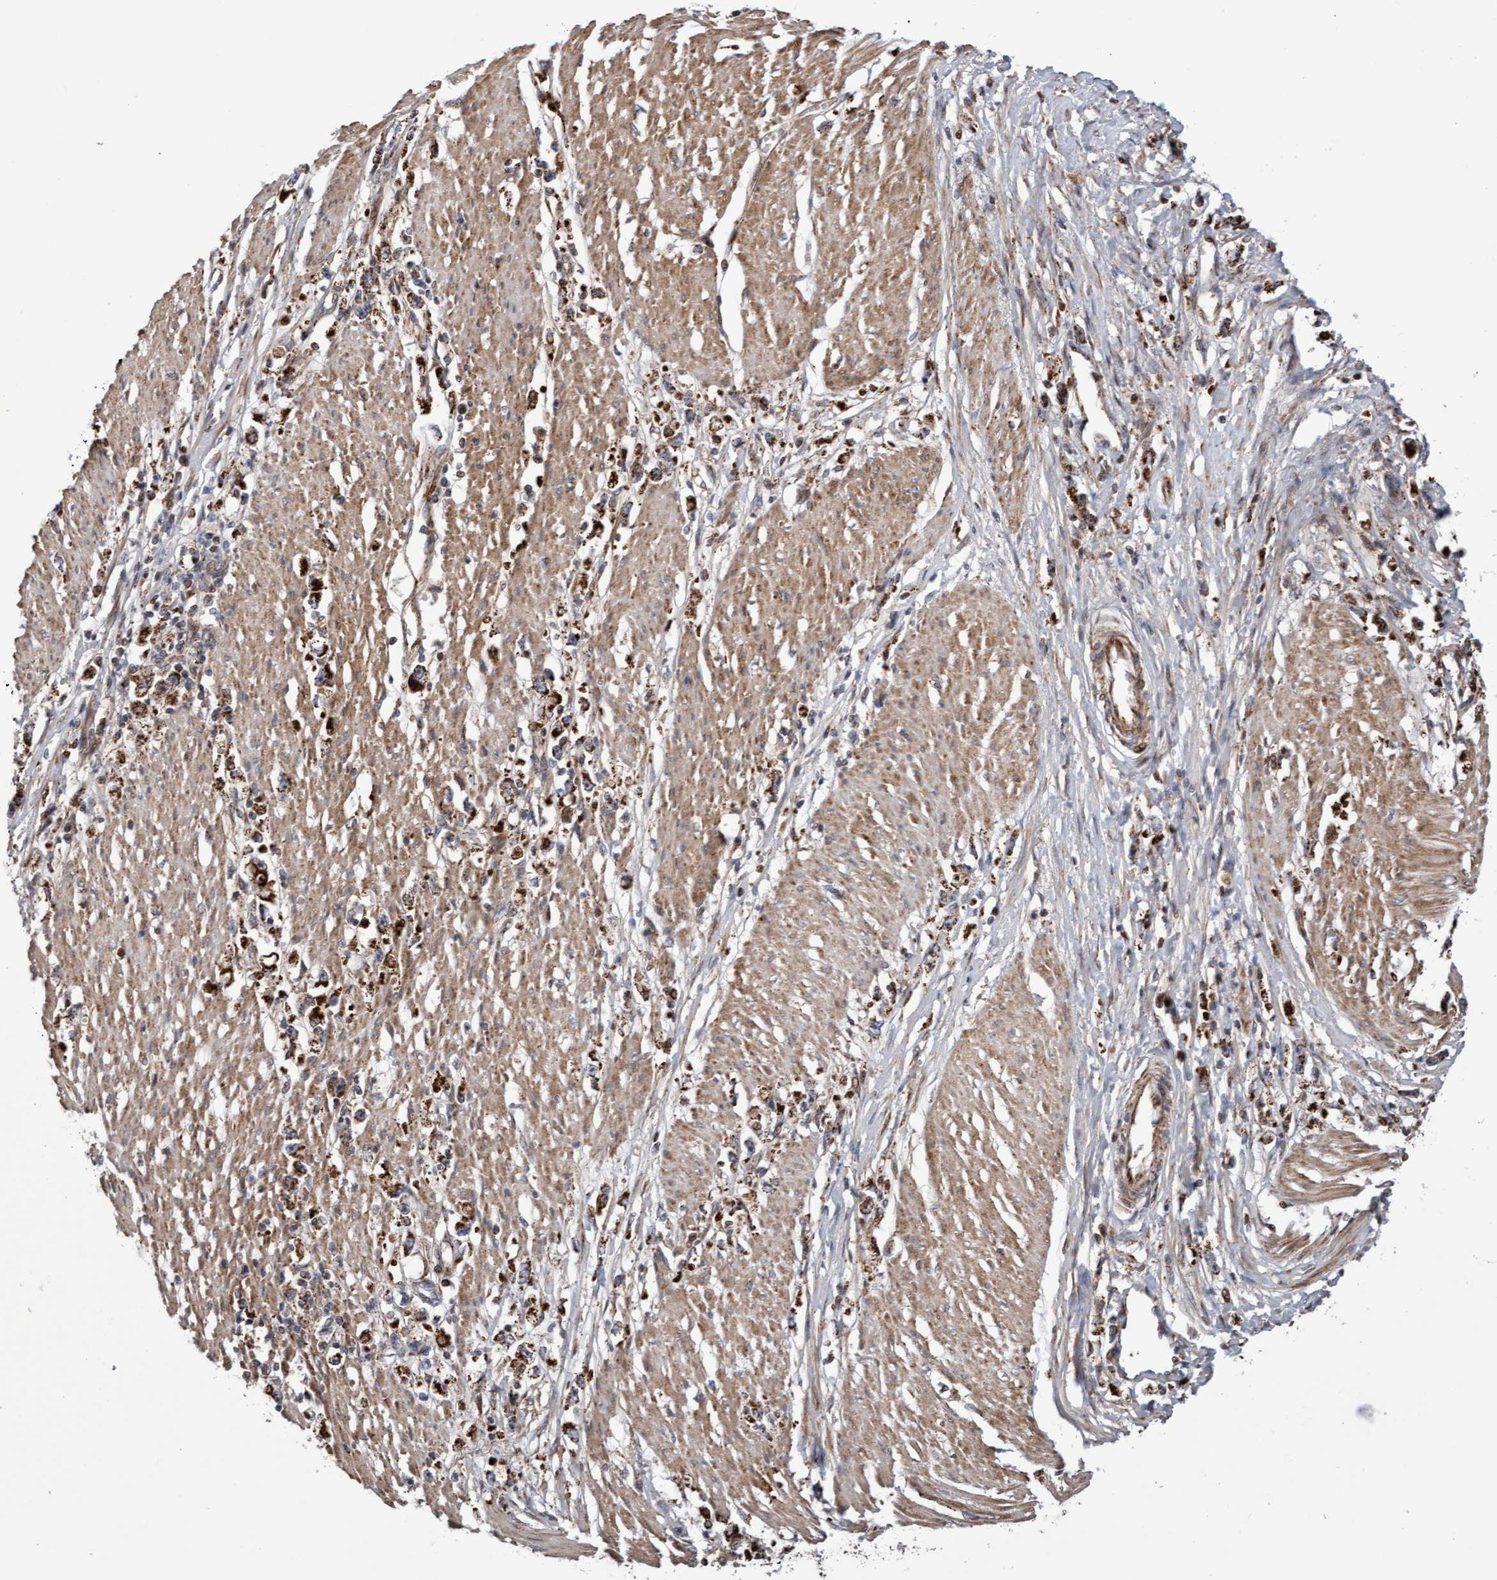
{"staining": {"intensity": "strong", "quantity": ">75%", "location": "cytoplasmic/membranous"}, "tissue": "stomach cancer", "cell_type": "Tumor cells", "image_type": "cancer", "snomed": [{"axis": "morphology", "description": "Adenocarcinoma, NOS"}, {"axis": "topography", "description": "Stomach"}], "caption": "Brown immunohistochemical staining in stomach adenocarcinoma reveals strong cytoplasmic/membranous expression in about >75% of tumor cells. The protein is stained brown, and the nuclei are stained in blue (DAB (3,3'-diaminobenzidine) IHC with brightfield microscopy, high magnification).", "gene": "PECR", "patient": {"sex": "female", "age": 59}}